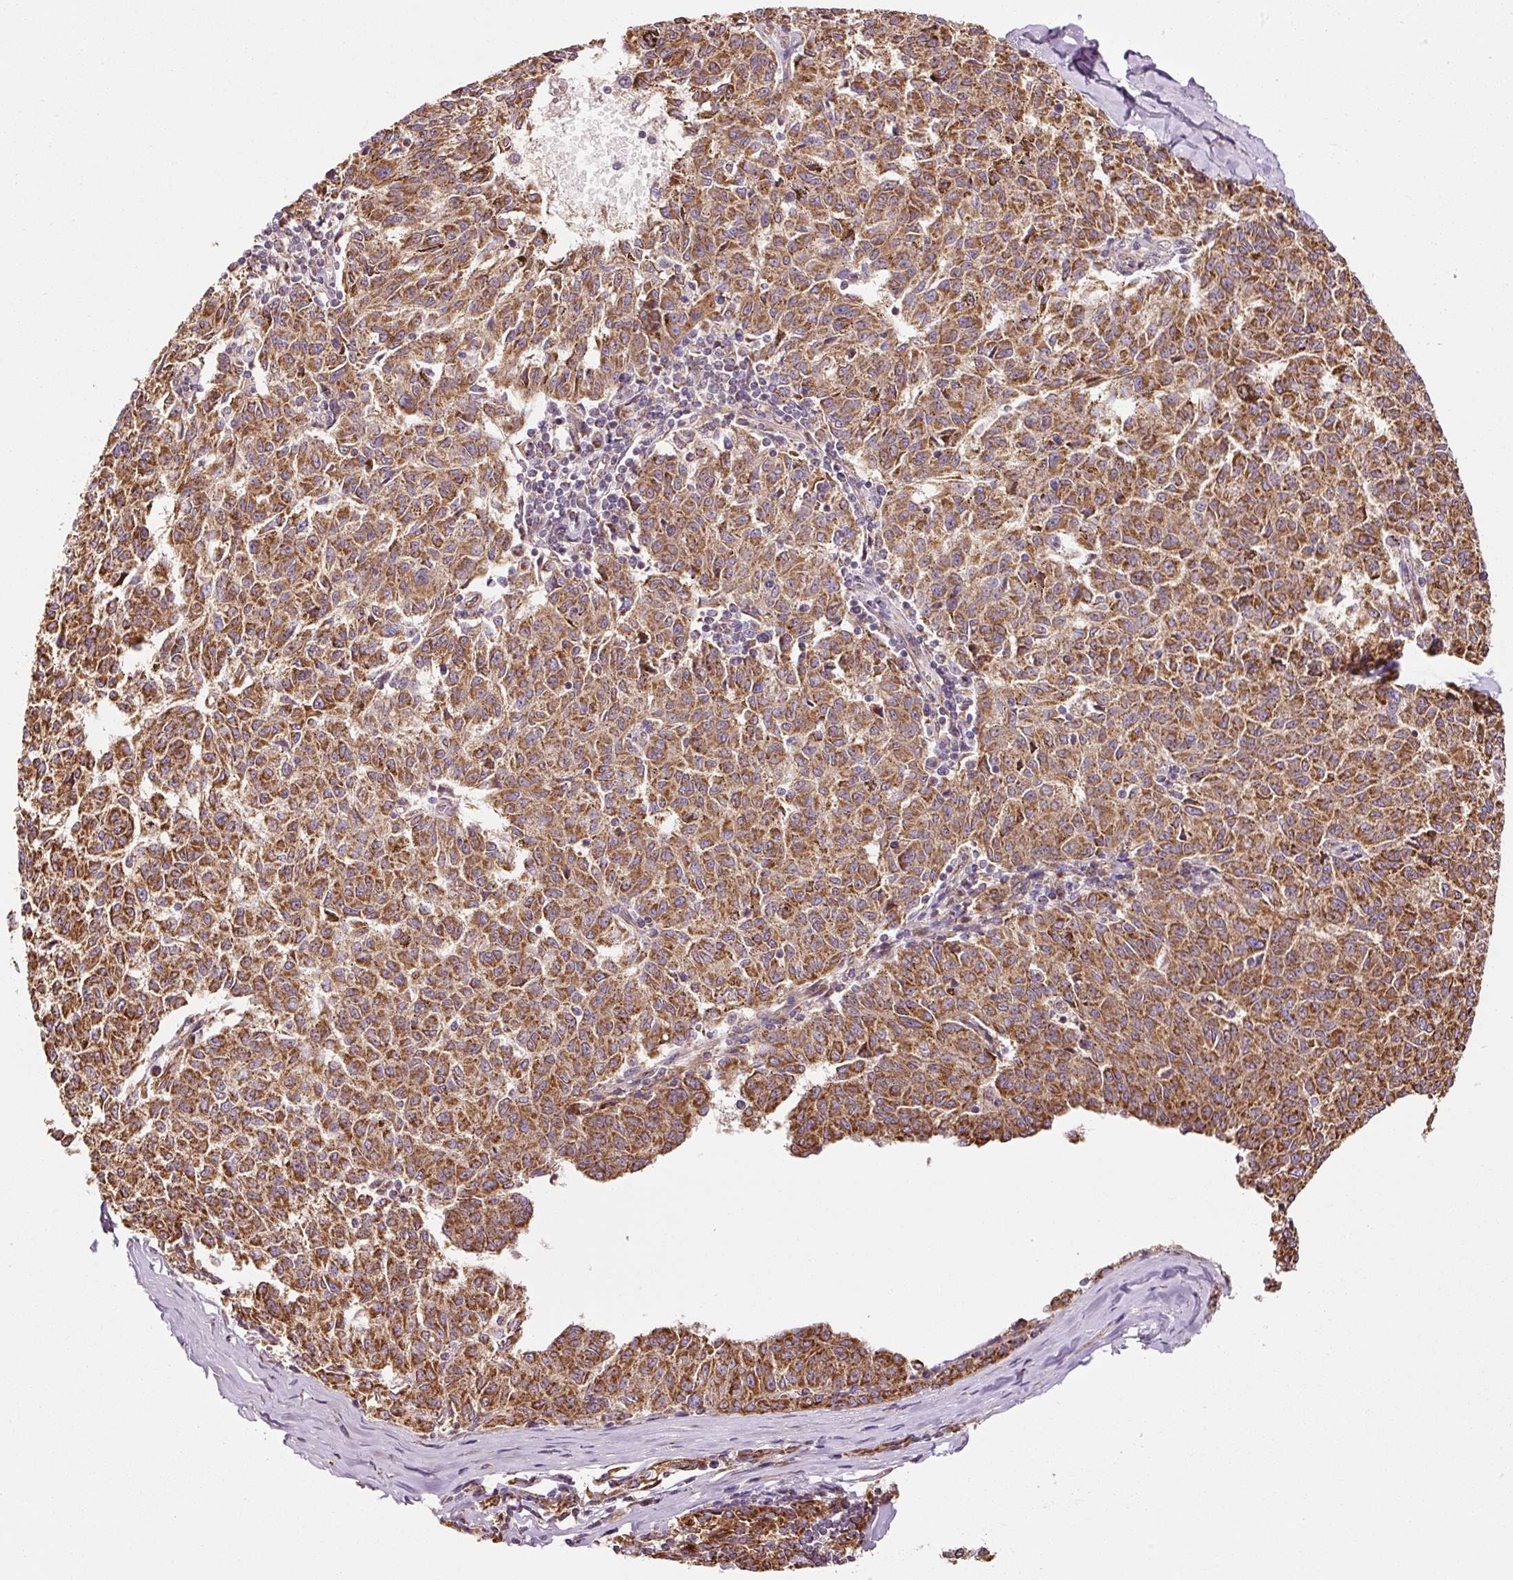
{"staining": {"intensity": "strong", "quantity": ">75%", "location": "cytoplasmic/membranous"}, "tissue": "melanoma", "cell_type": "Tumor cells", "image_type": "cancer", "snomed": [{"axis": "morphology", "description": "Malignant melanoma, NOS"}, {"axis": "topography", "description": "Skin"}], "caption": "Immunohistochemistry (DAB (3,3'-diaminobenzidine)) staining of malignant melanoma demonstrates strong cytoplasmic/membranous protein expression in about >75% of tumor cells.", "gene": "ISCU", "patient": {"sex": "female", "age": 72}}